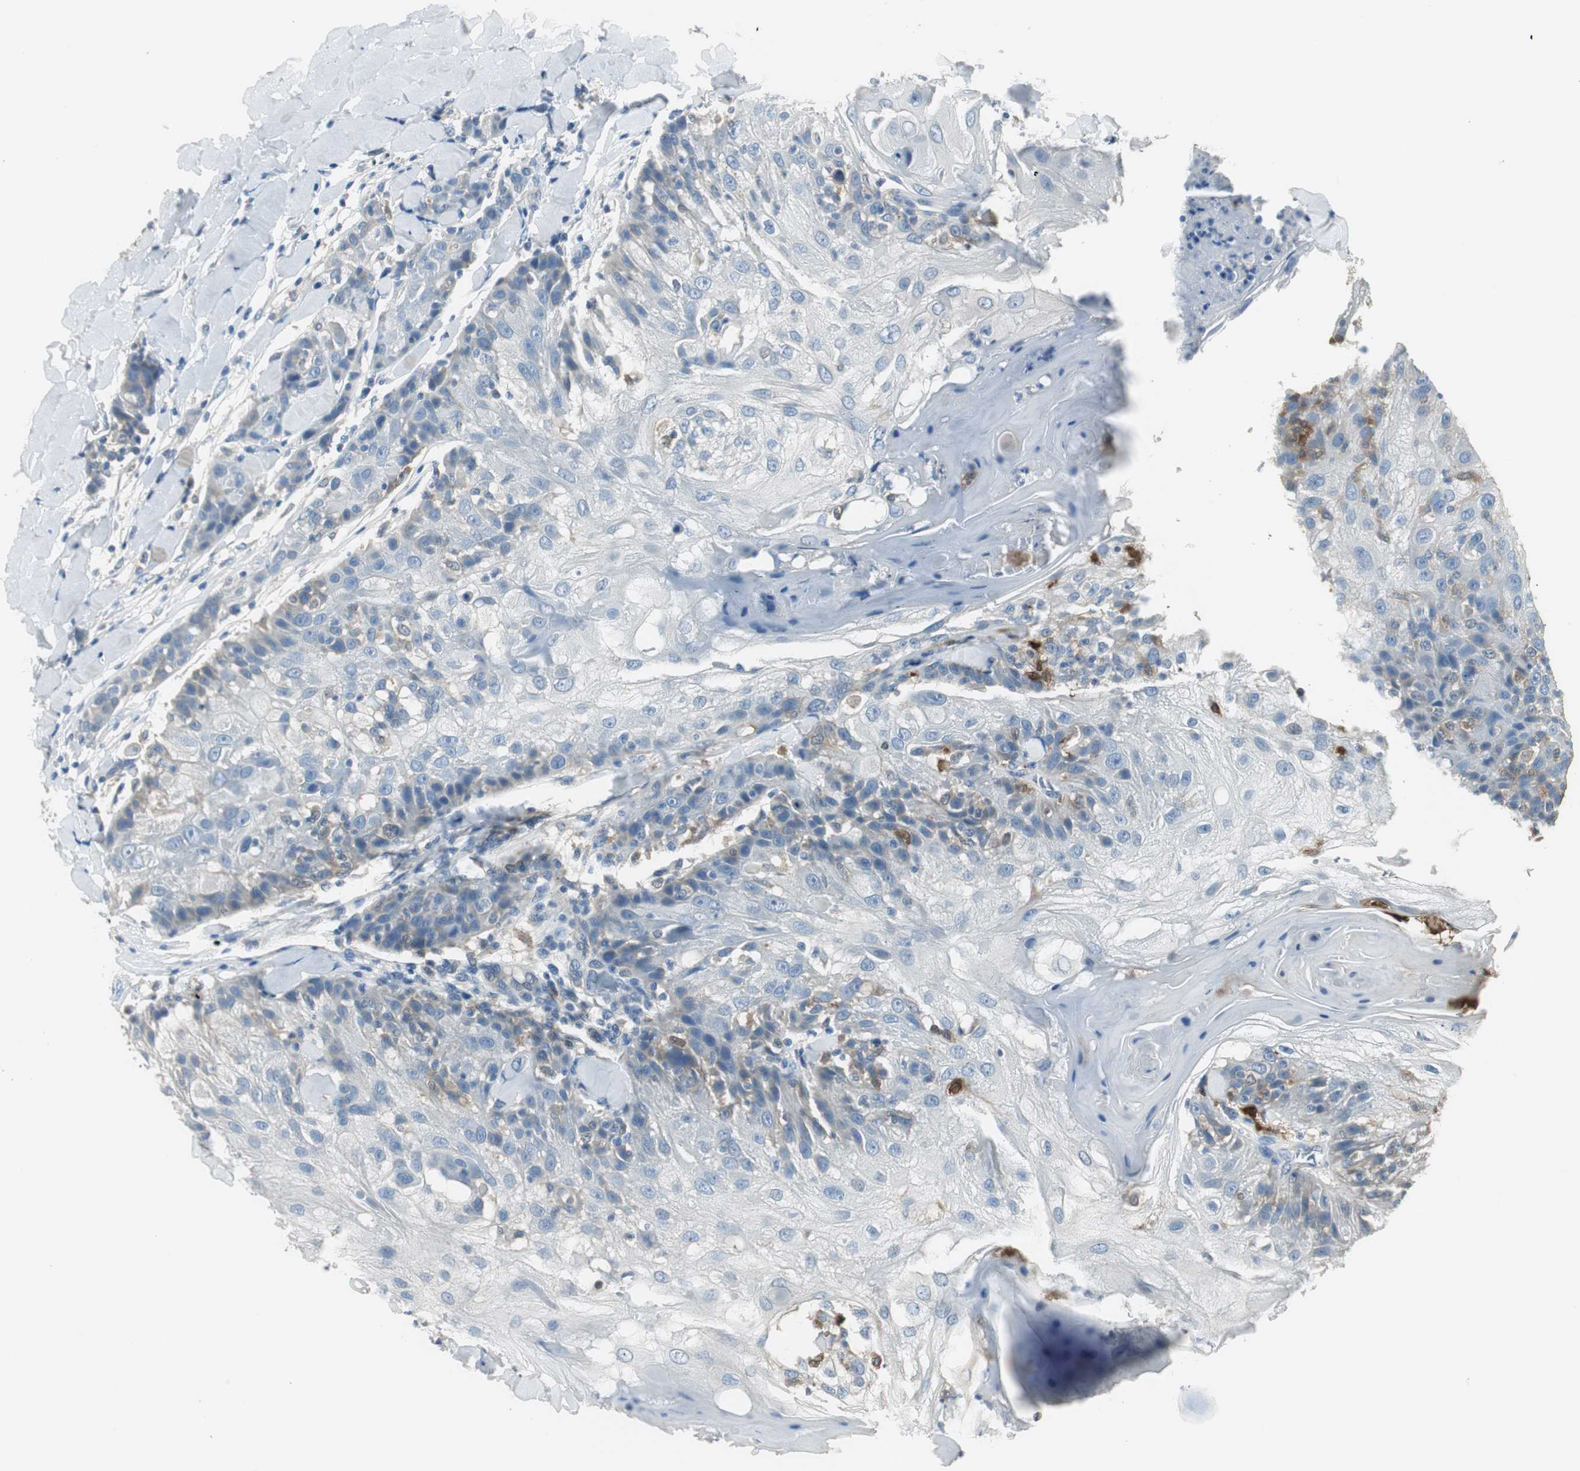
{"staining": {"intensity": "weak", "quantity": "<25%", "location": "cytoplasmic/membranous"}, "tissue": "skin cancer", "cell_type": "Tumor cells", "image_type": "cancer", "snomed": [{"axis": "morphology", "description": "Normal tissue, NOS"}, {"axis": "morphology", "description": "Squamous cell carcinoma, NOS"}, {"axis": "topography", "description": "Skin"}], "caption": "IHC of skin cancer displays no staining in tumor cells. Brightfield microscopy of immunohistochemistry (IHC) stained with DAB (3,3'-diaminobenzidine) (brown) and hematoxylin (blue), captured at high magnification.", "gene": "MSTO1", "patient": {"sex": "female", "age": 83}}